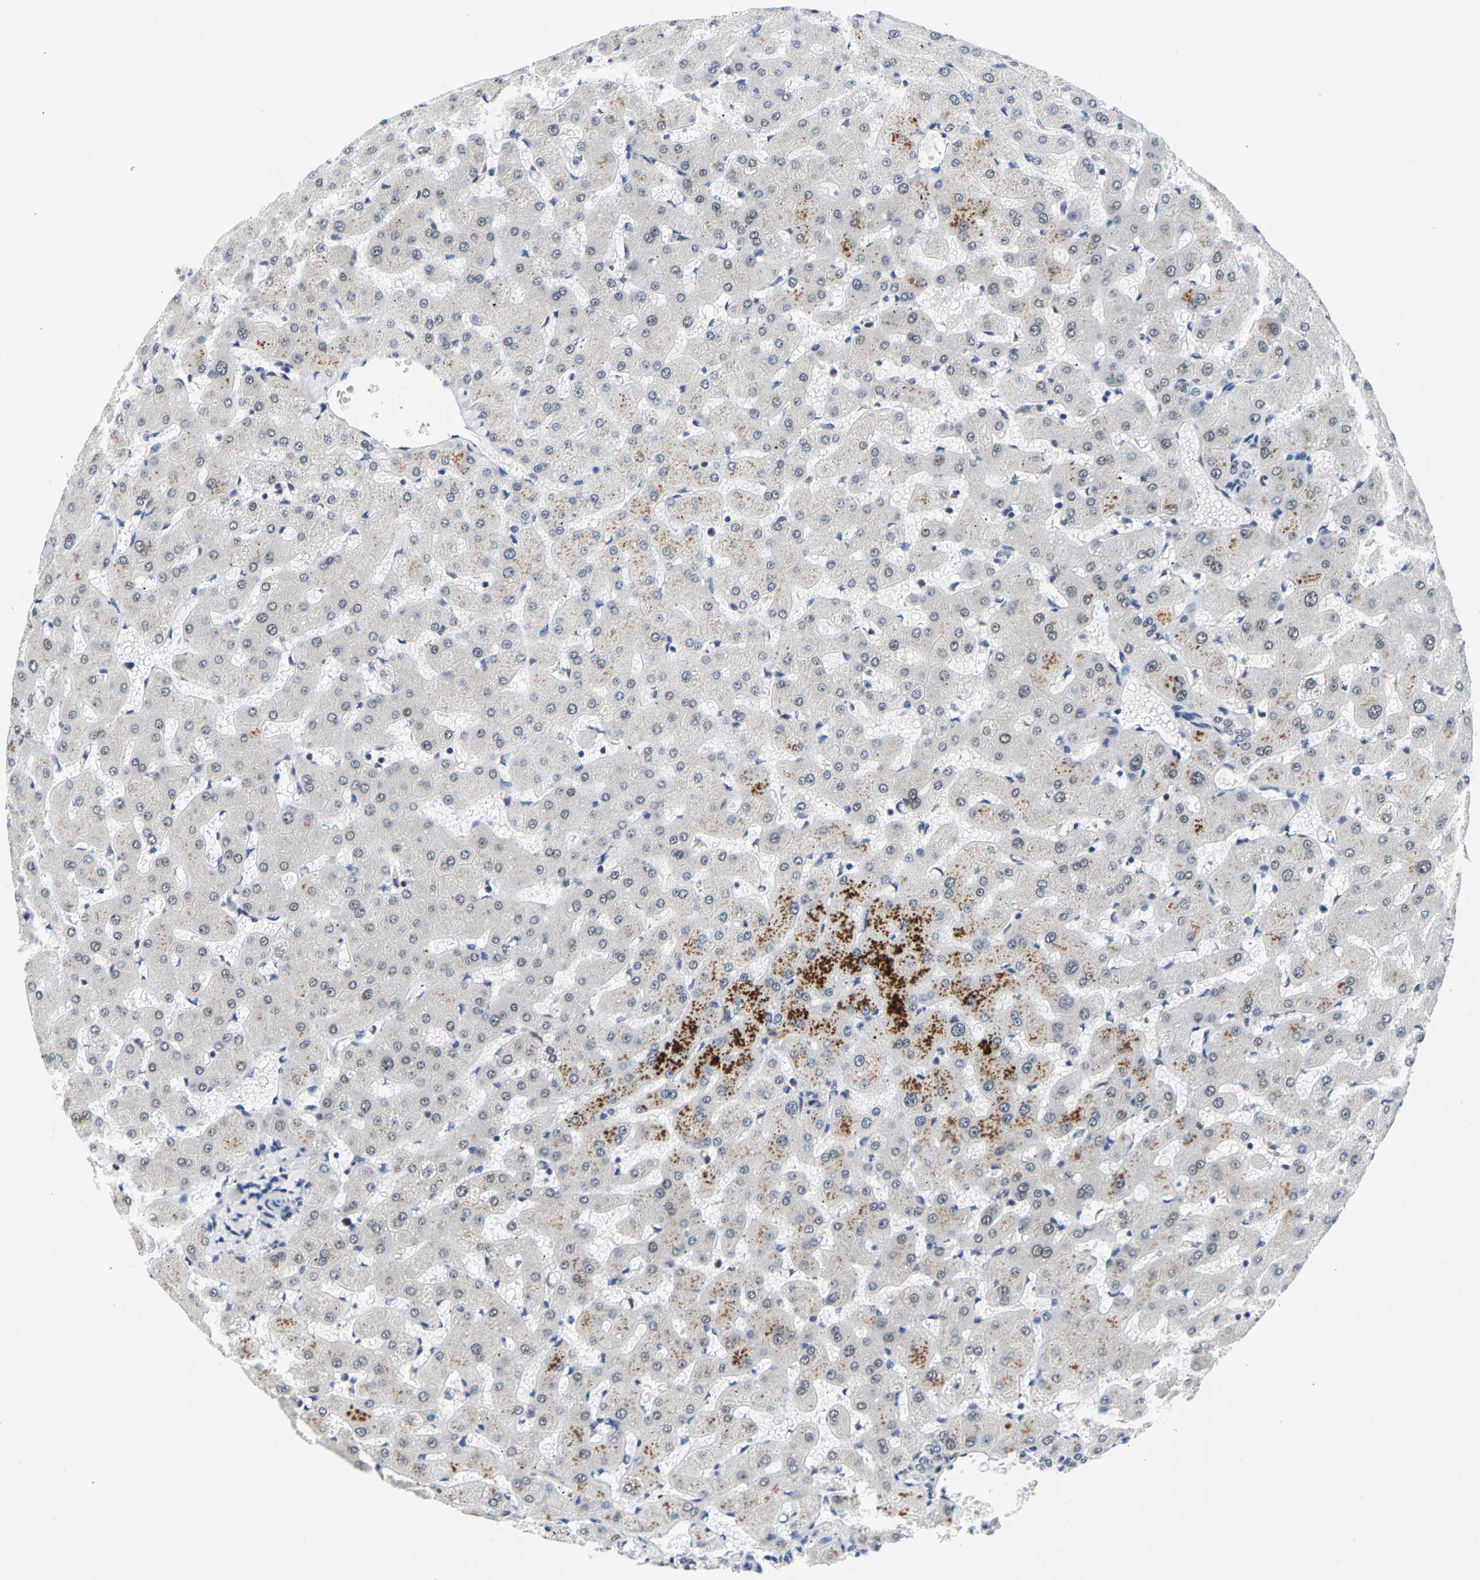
{"staining": {"intensity": "negative", "quantity": "none", "location": "none"}, "tissue": "liver", "cell_type": "Cholangiocytes", "image_type": "normal", "snomed": [{"axis": "morphology", "description": "Normal tissue, NOS"}, {"axis": "topography", "description": "Liver"}], "caption": "This is a micrograph of immunohistochemistry (IHC) staining of benign liver, which shows no expression in cholangiocytes.", "gene": "ATF2", "patient": {"sex": "female", "age": 63}}